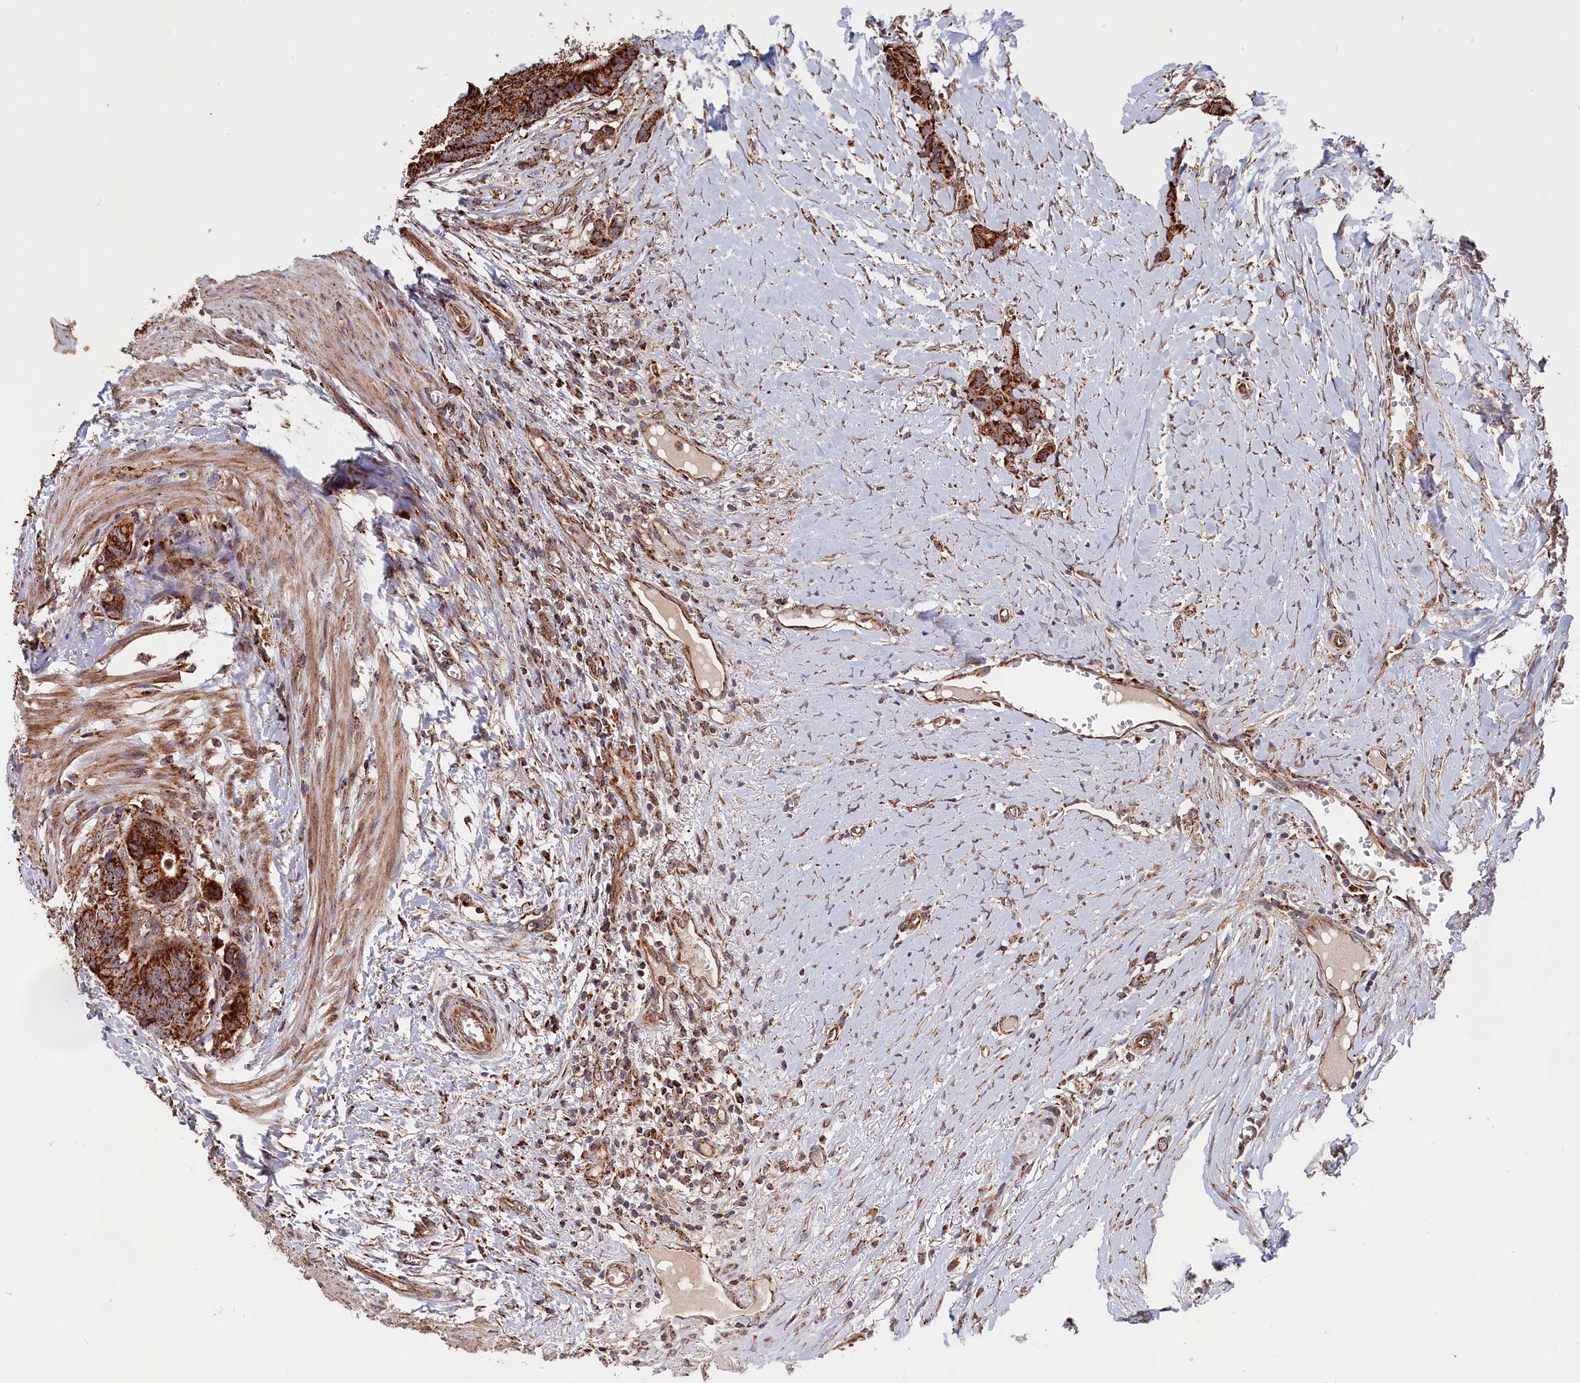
{"staining": {"intensity": "strong", "quantity": ">75%", "location": "cytoplasmic/membranous"}, "tissue": "colorectal cancer", "cell_type": "Tumor cells", "image_type": "cancer", "snomed": [{"axis": "morphology", "description": "Adenocarcinoma, NOS"}, {"axis": "topography", "description": "Colon"}], "caption": "Brown immunohistochemical staining in human colorectal cancer (adenocarcinoma) exhibits strong cytoplasmic/membranous positivity in approximately >75% of tumor cells.", "gene": "MACROD1", "patient": {"sex": "female", "age": 57}}